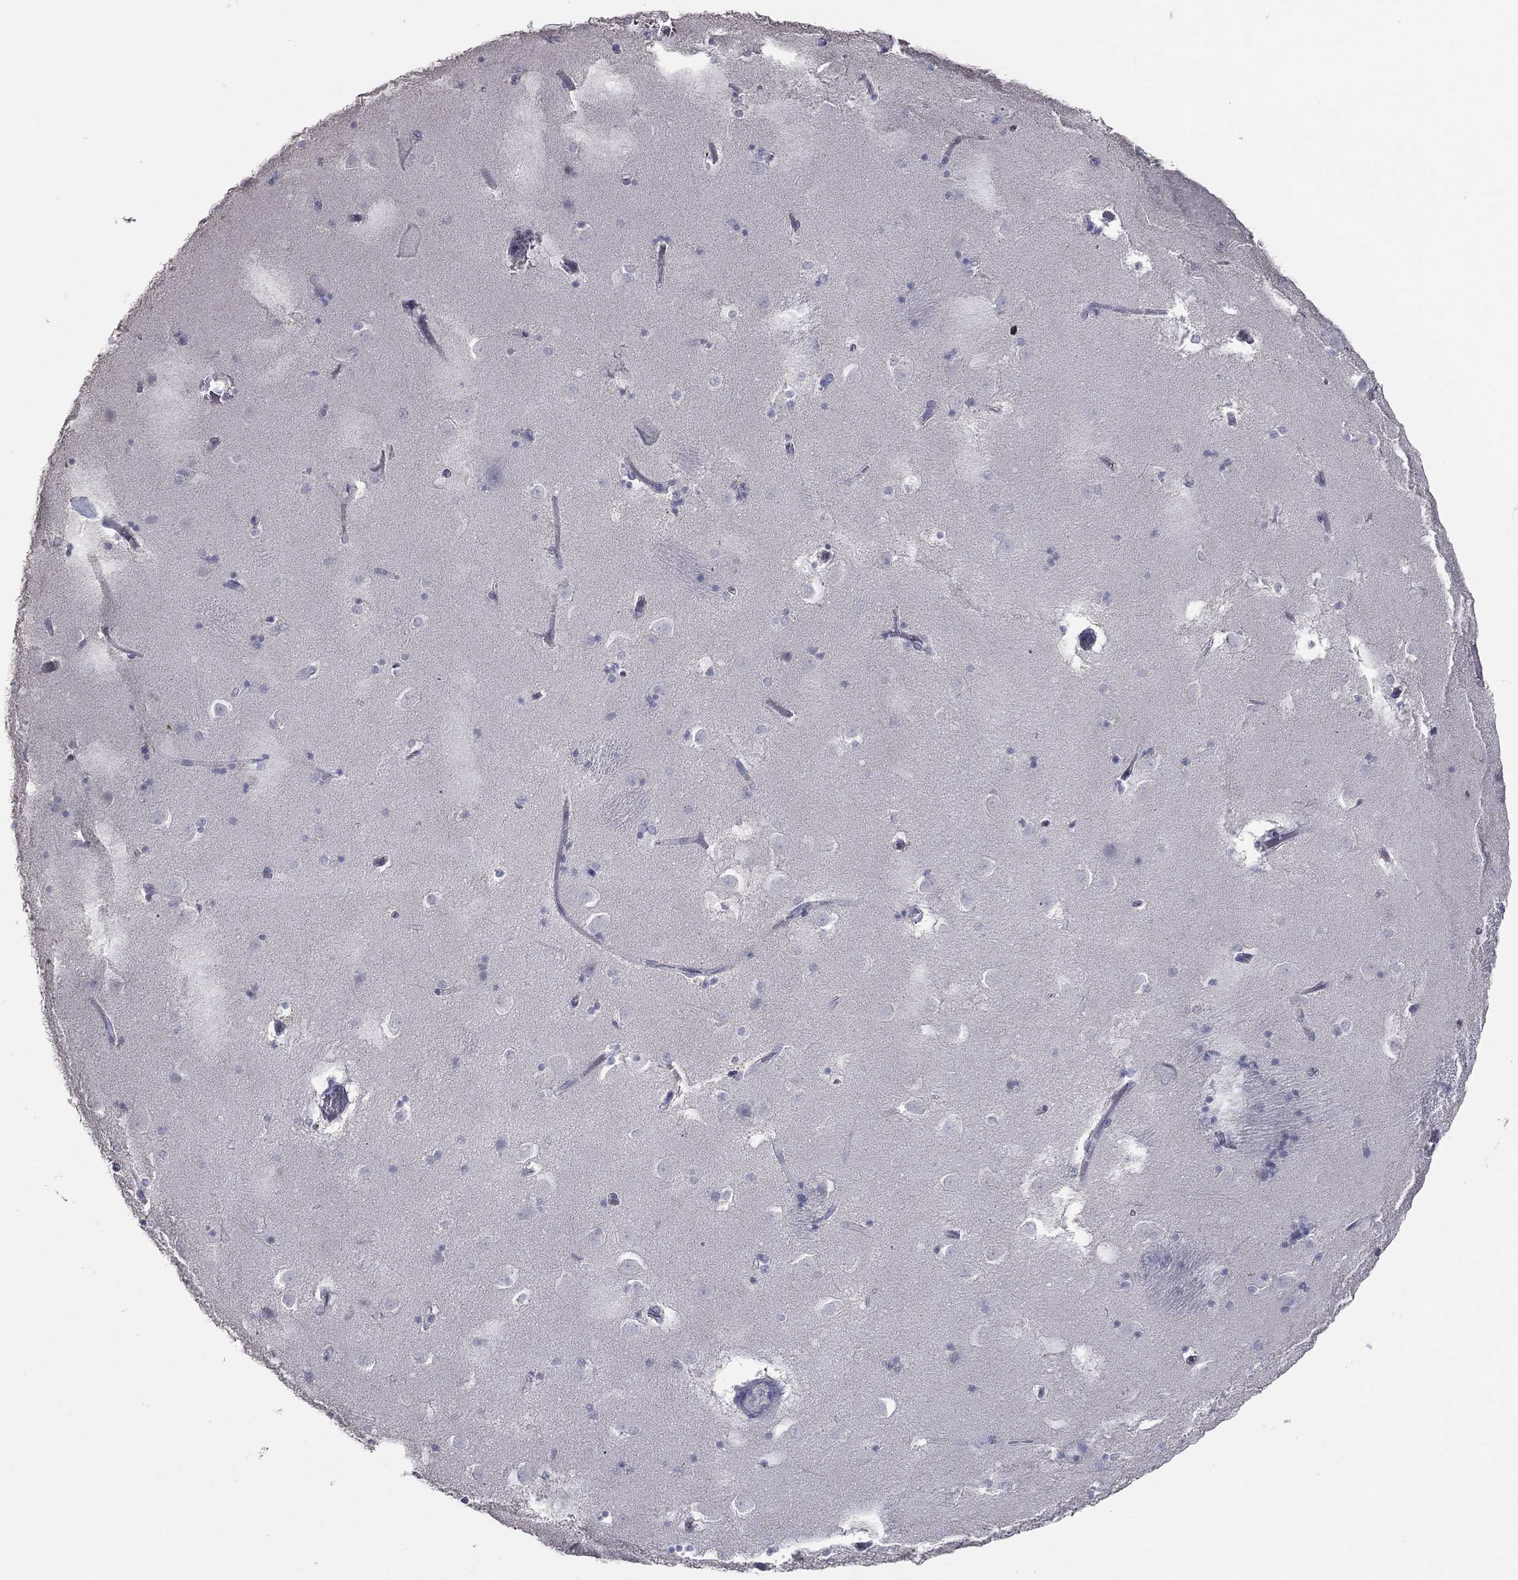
{"staining": {"intensity": "negative", "quantity": "none", "location": "none"}, "tissue": "caudate", "cell_type": "Glial cells", "image_type": "normal", "snomed": [{"axis": "morphology", "description": "Normal tissue, NOS"}, {"axis": "topography", "description": "Lateral ventricle wall"}], "caption": "IHC histopathology image of normal human caudate stained for a protein (brown), which exhibits no staining in glial cells.", "gene": "ESX1", "patient": {"sex": "male", "age": 51}}